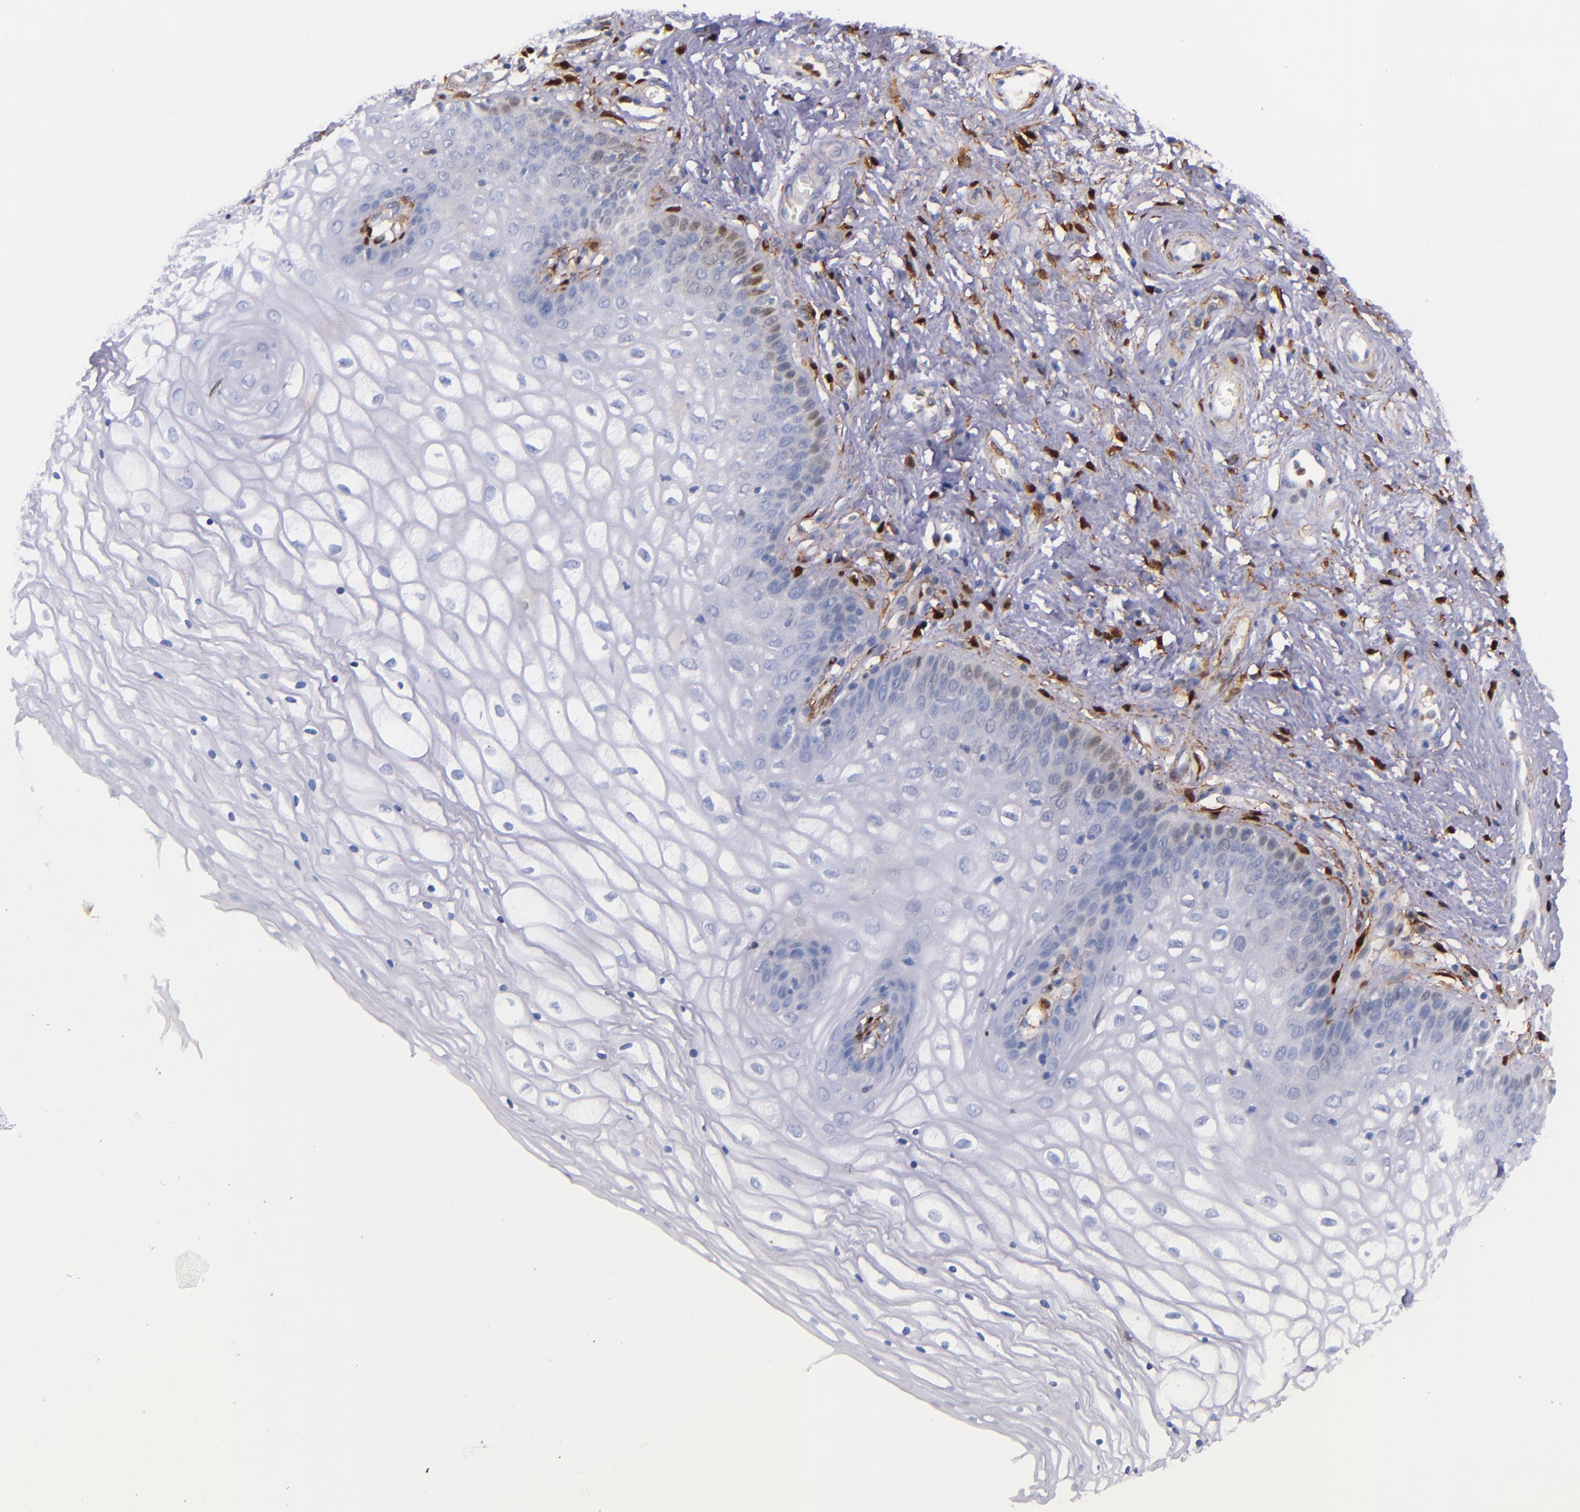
{"staining": {"intensity": "moderate", "quantity": "<25%", "location": "cytoplasmic/membranous,nuclear"}, "tissue": "vagina", "cell_type": "Squamous epithelial cells", "image_type": "normal", "snomed": [{"axis": "morphology", "description": "Normal tissue, NOS"}, {"axis": "topography", "description": "Vagina"}], "caption": "Immunohistochemistry (IHC) histopathology image of unremarkable vagina: human vagina stained using IHC demonstrates low levels of moderate protein expression localized specifically in the cytoplasmic/membranous,nuclear of squamous epithelial cells, appearing as a cytoplasmic/membranous,nuclear brown color.", "gene": "LGALS1", "patient": {"sex": "female", "age": 34}}